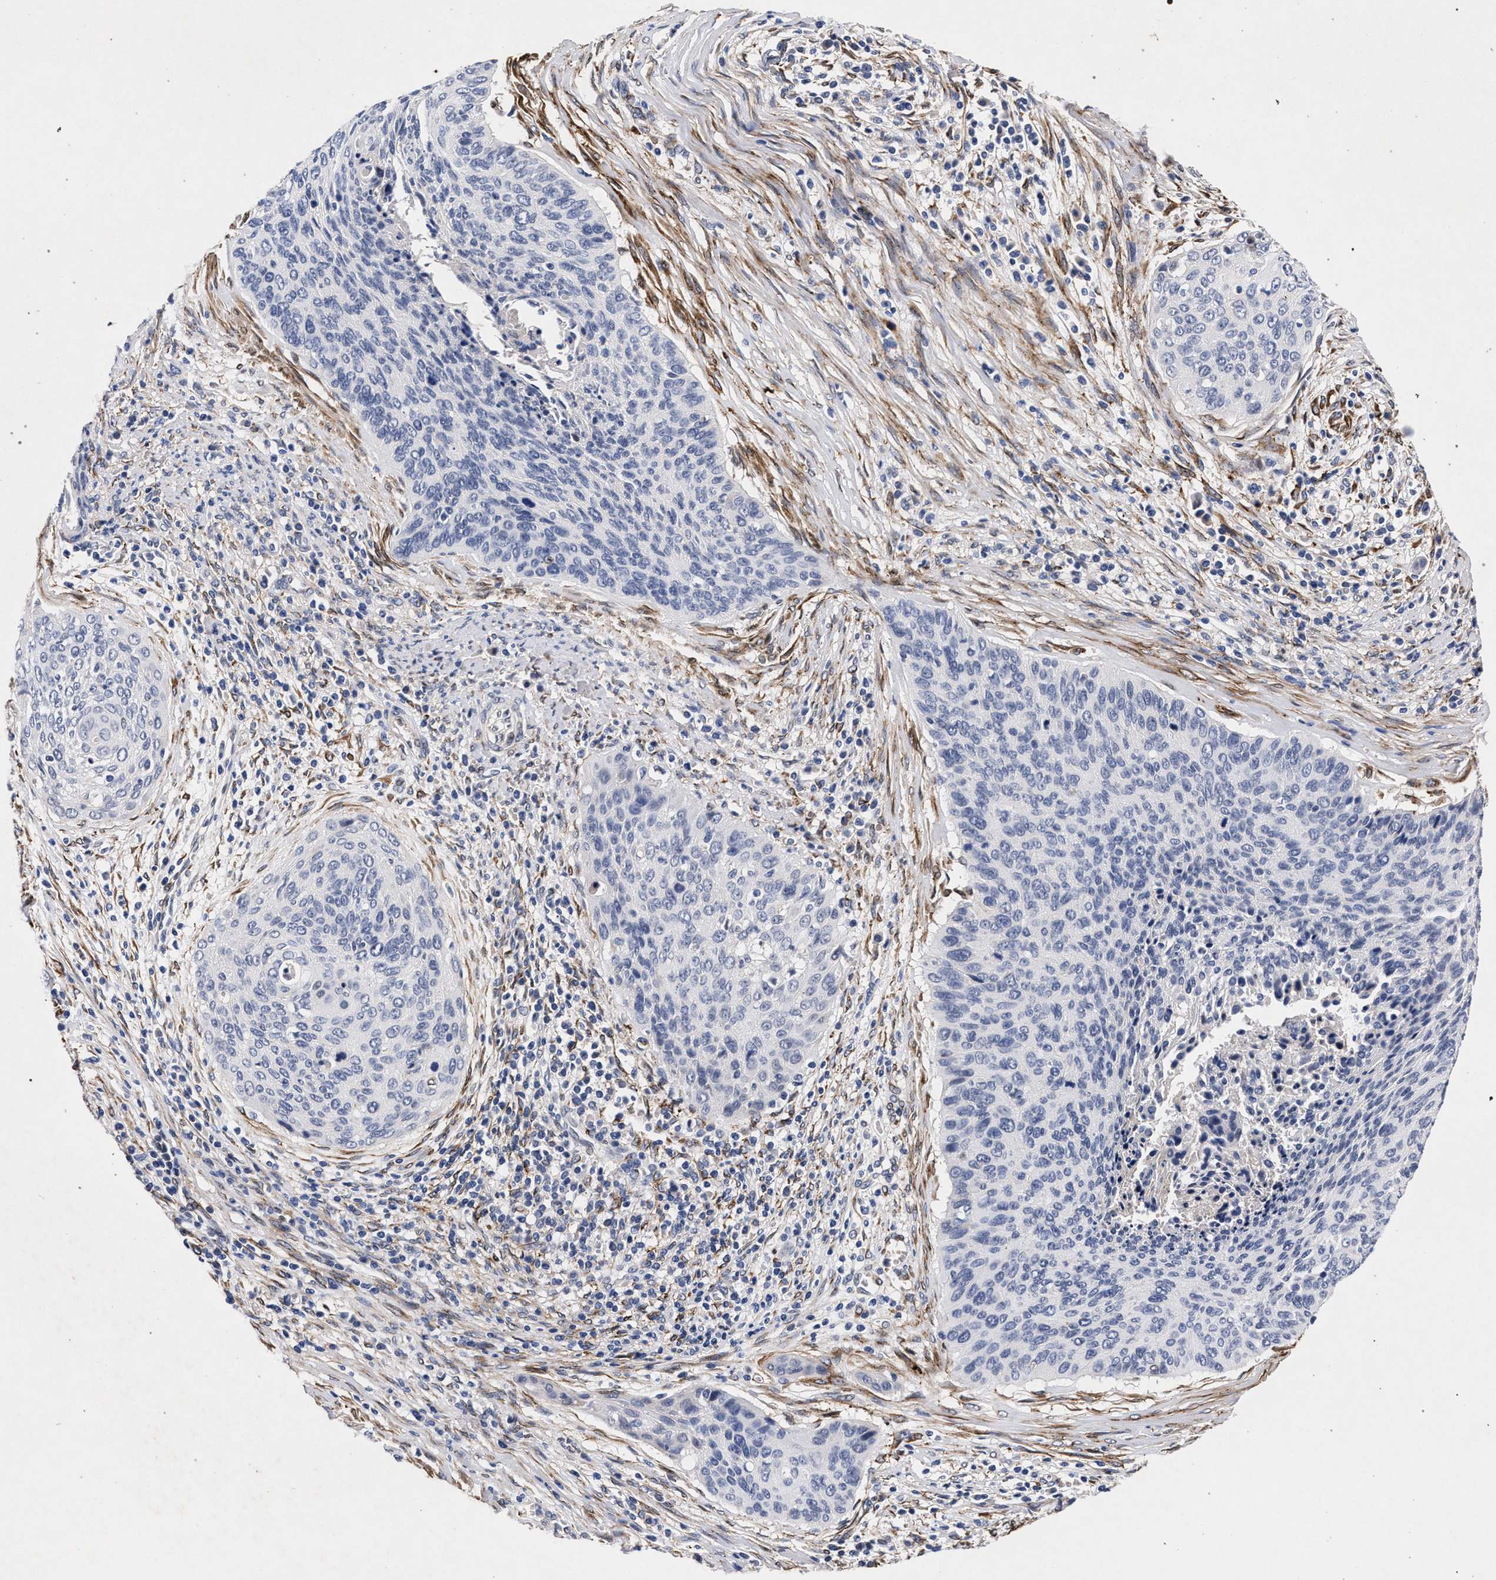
{"staining": {"intensity": "negative", "quantity": "none", "location": "none"}, "tissue": "cervical cancer", "cell_type": "Tumor cells", "image_type": "cancer", "snomed": [{"axis": "morphology", "description": "Squamous cell carcinoma, NOS"}, {"axis": "topography", "description": "Cervix"}], "caption": "Micrograph shows no significant protein positivity in tumor cells of squamous cell carcinoma (cervical). (Immunohistochemistry (ihc), brightfield microscopy, high magnification).", "gene": "NEK7", "patient": {"sex": "female", "age": 55}}